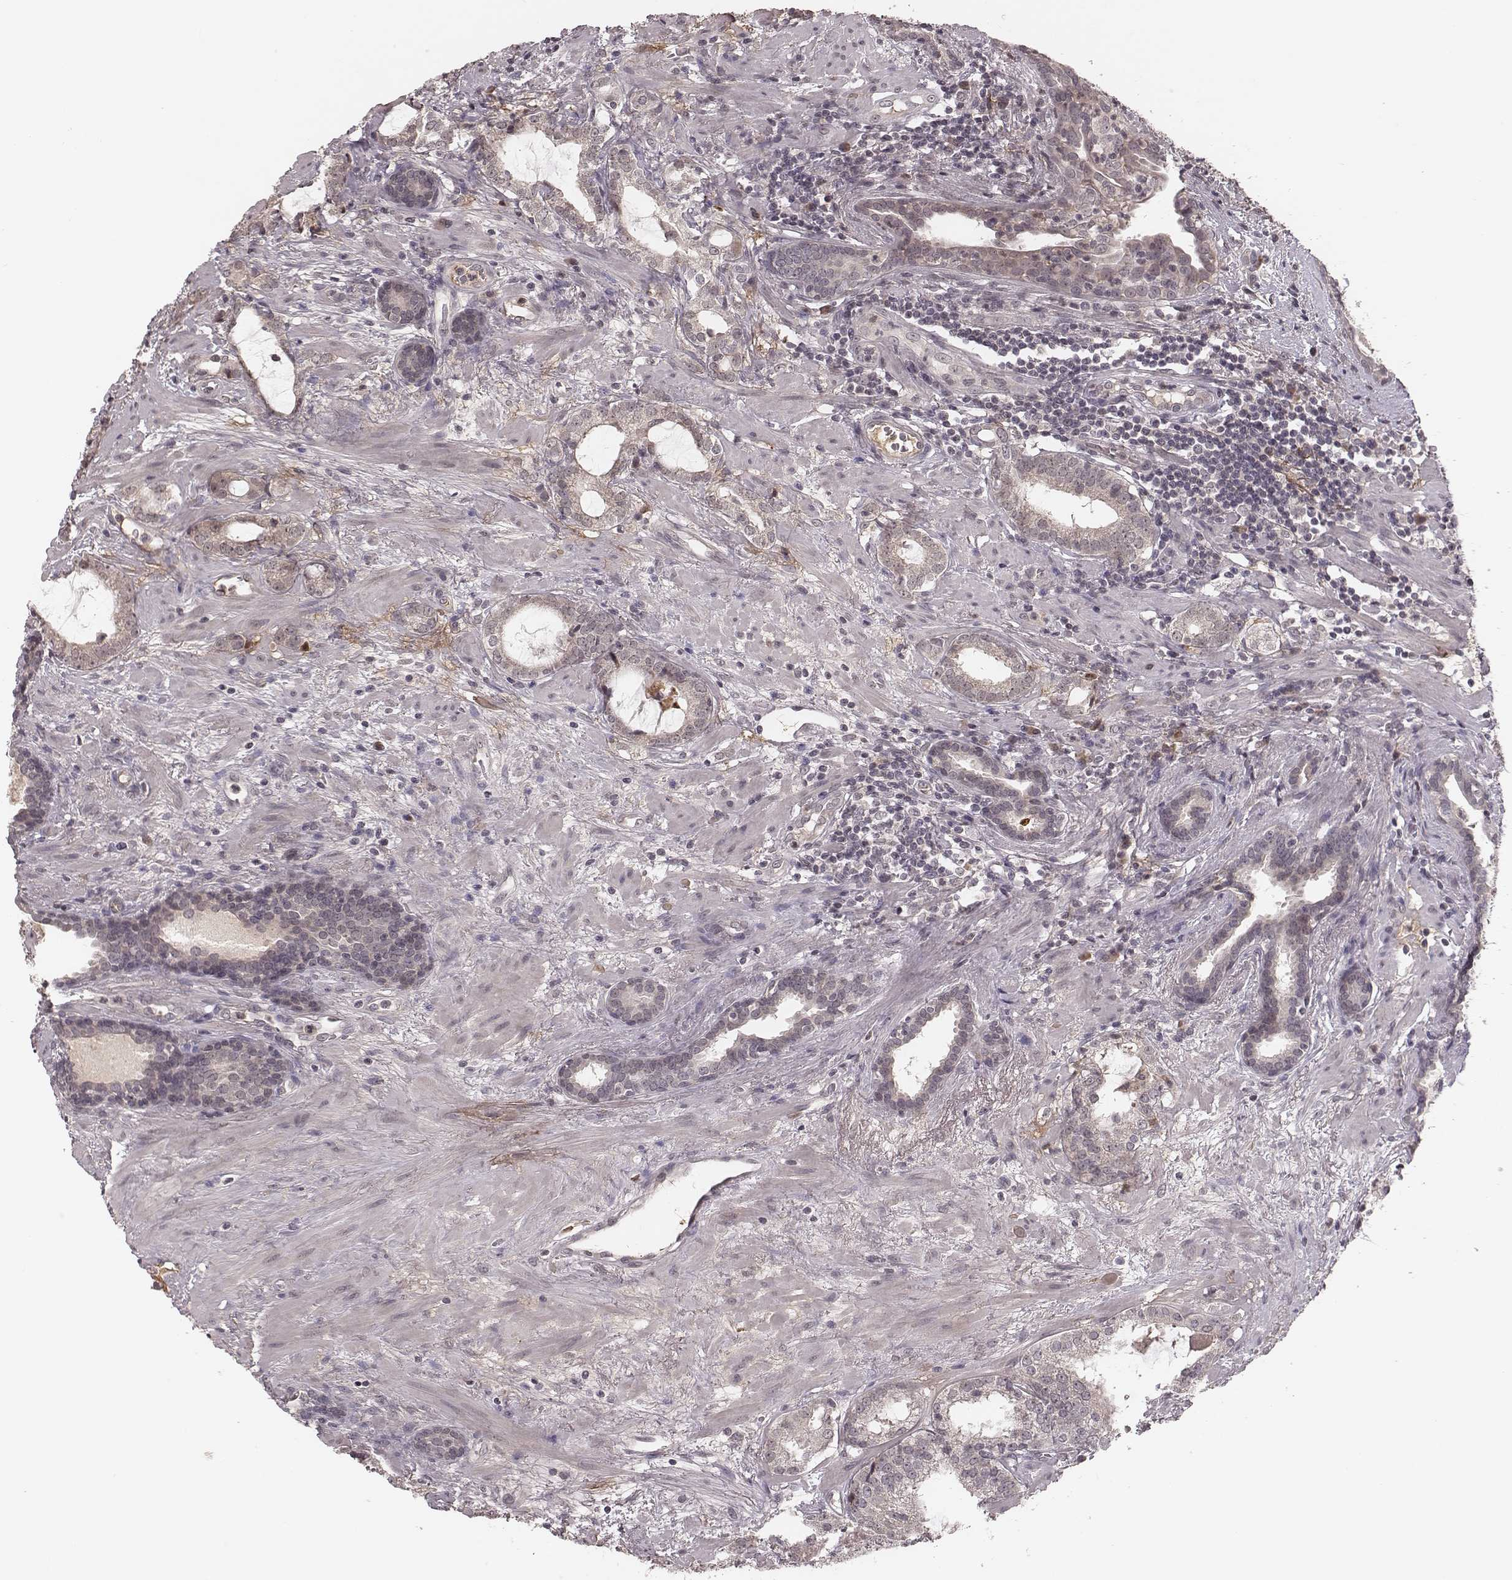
{"staining": {"intensity": "negative", "quantity": "none", "location": "none"}, "tissue": "prostate cancer", "cell_type": "Tumor cells", "image_type": "cancer", "snomed": [{"axis": "morphology", "description": "Adenocarcinoma, NOS"}, {"axis": "topography", "description": "Prostate"}], "caption": "A histopathology image of human adenocarcinoma (prostate) is negative for staining in tumor cells.", "gene": "IL5", "patient": {"sex": "male", "age": 66}}